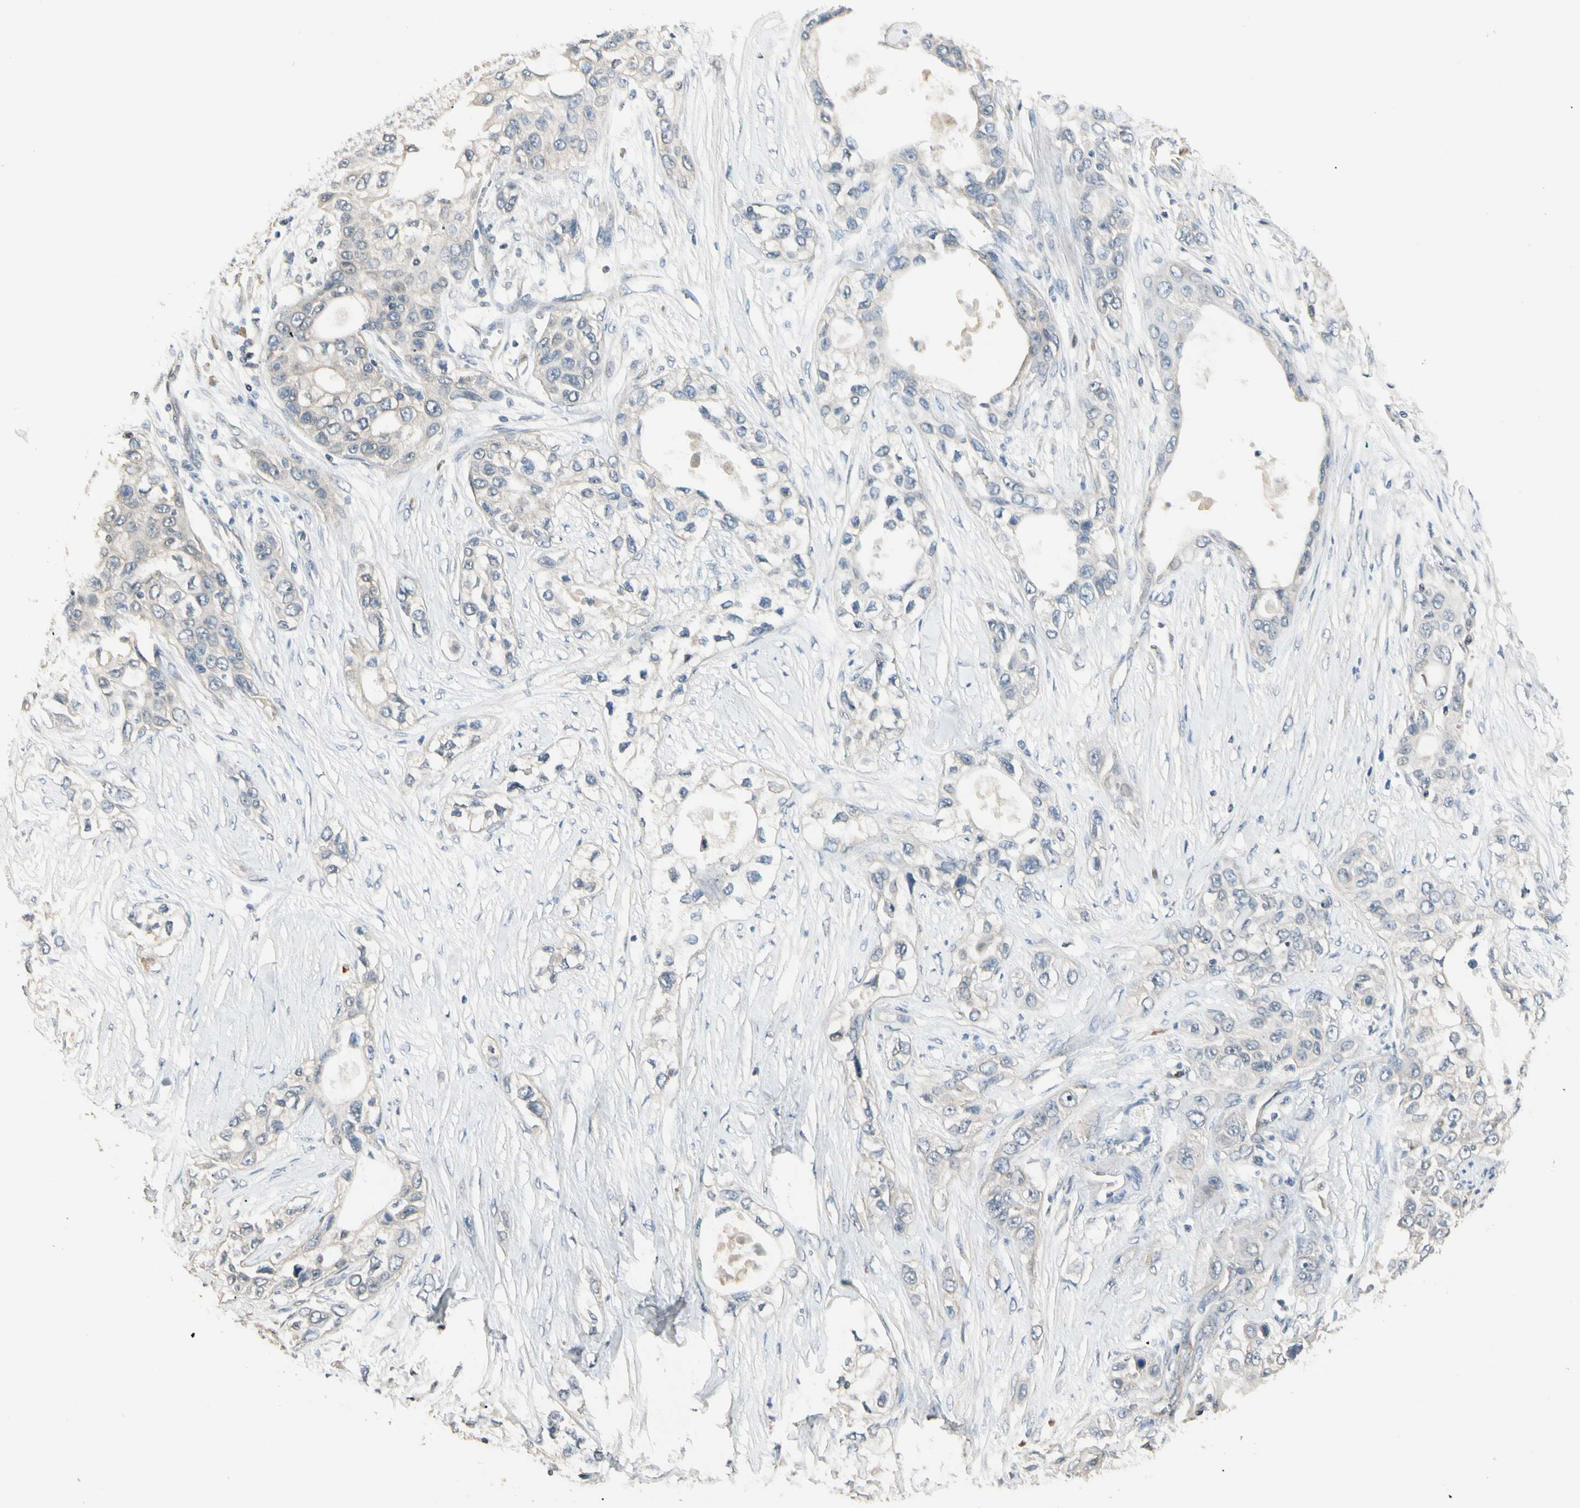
{"staining": {"intensity": "weak", "quantity": "<25%", "location": "cytoplasmic/membranous"}, "tissue": "pancreatic cancer", "cell_type": "Tumor cells", "image_type": "cancer", "snomed": [{"axis": "morphology", "description": "Adenocarcinoma, NOS"}, {"axis": "topography", "description": "Pancreas"}], "caption": "Pancreatic adenocarcinoma was stained to show a protein in brown. There is no significant staining in tumor cells.", "gene": "GNE", "patient": {"sex": "female", "age": 70}}